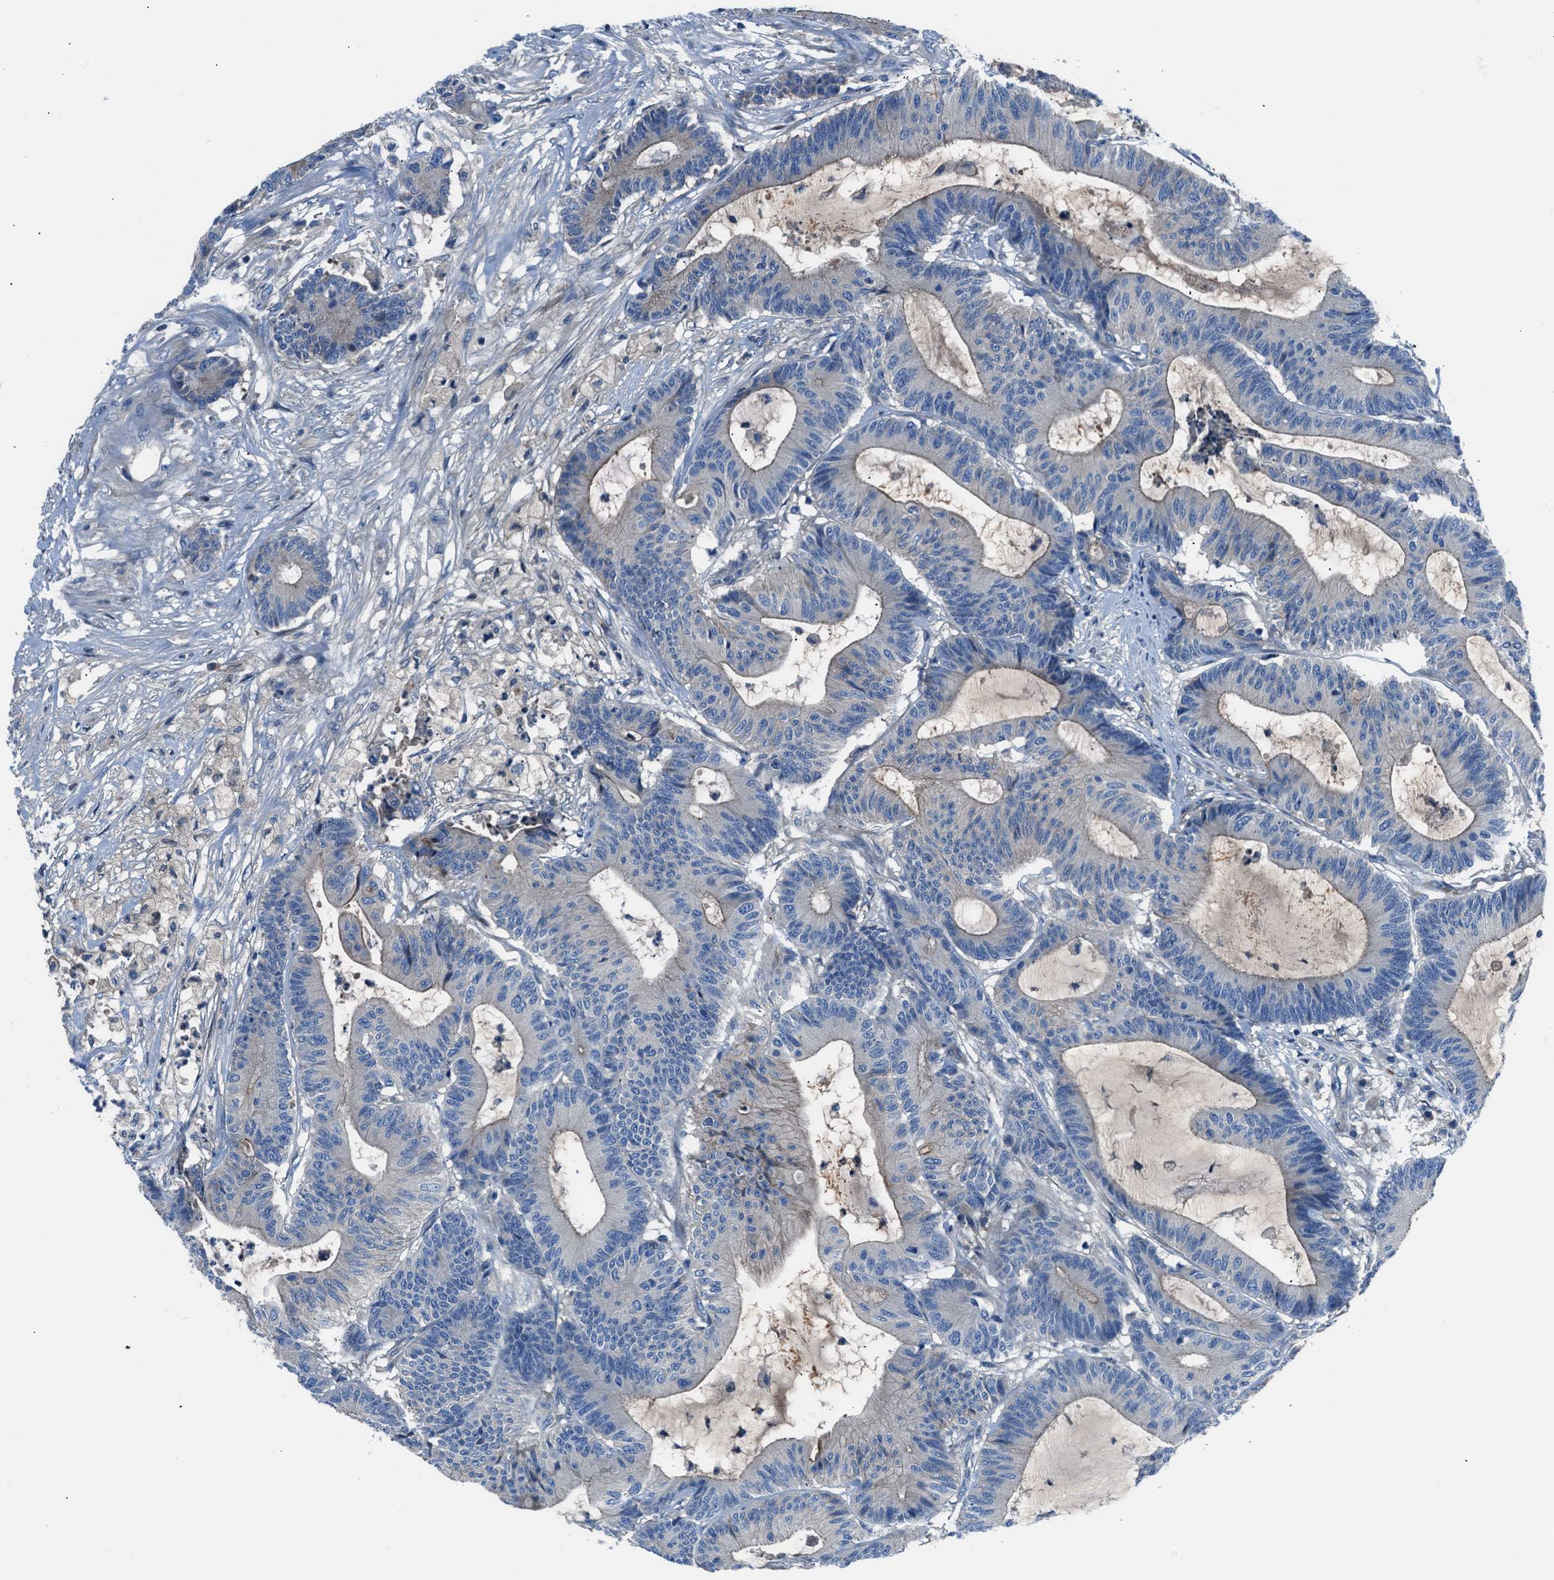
{"staining": {"intensity": "weak", "quantity": "<25%", "location": "cytoplasmic/membranous"}, "tissue": "colorectal cancer", "cell_type": "Tumor cells", "image_type": "cancer", "snomed": [{"axis": "morphology", "description": "Adenocarcinoma, NOS"}, {"axis": "topography", "description": "Colon"}], "caption": "Photomicrograph shows no protein staining in tumor cells of colorectal cancer (adenocarcinoma) tissue.", "gene": "SLC38A6", "patient": {"sex": "female", "age": 84}}